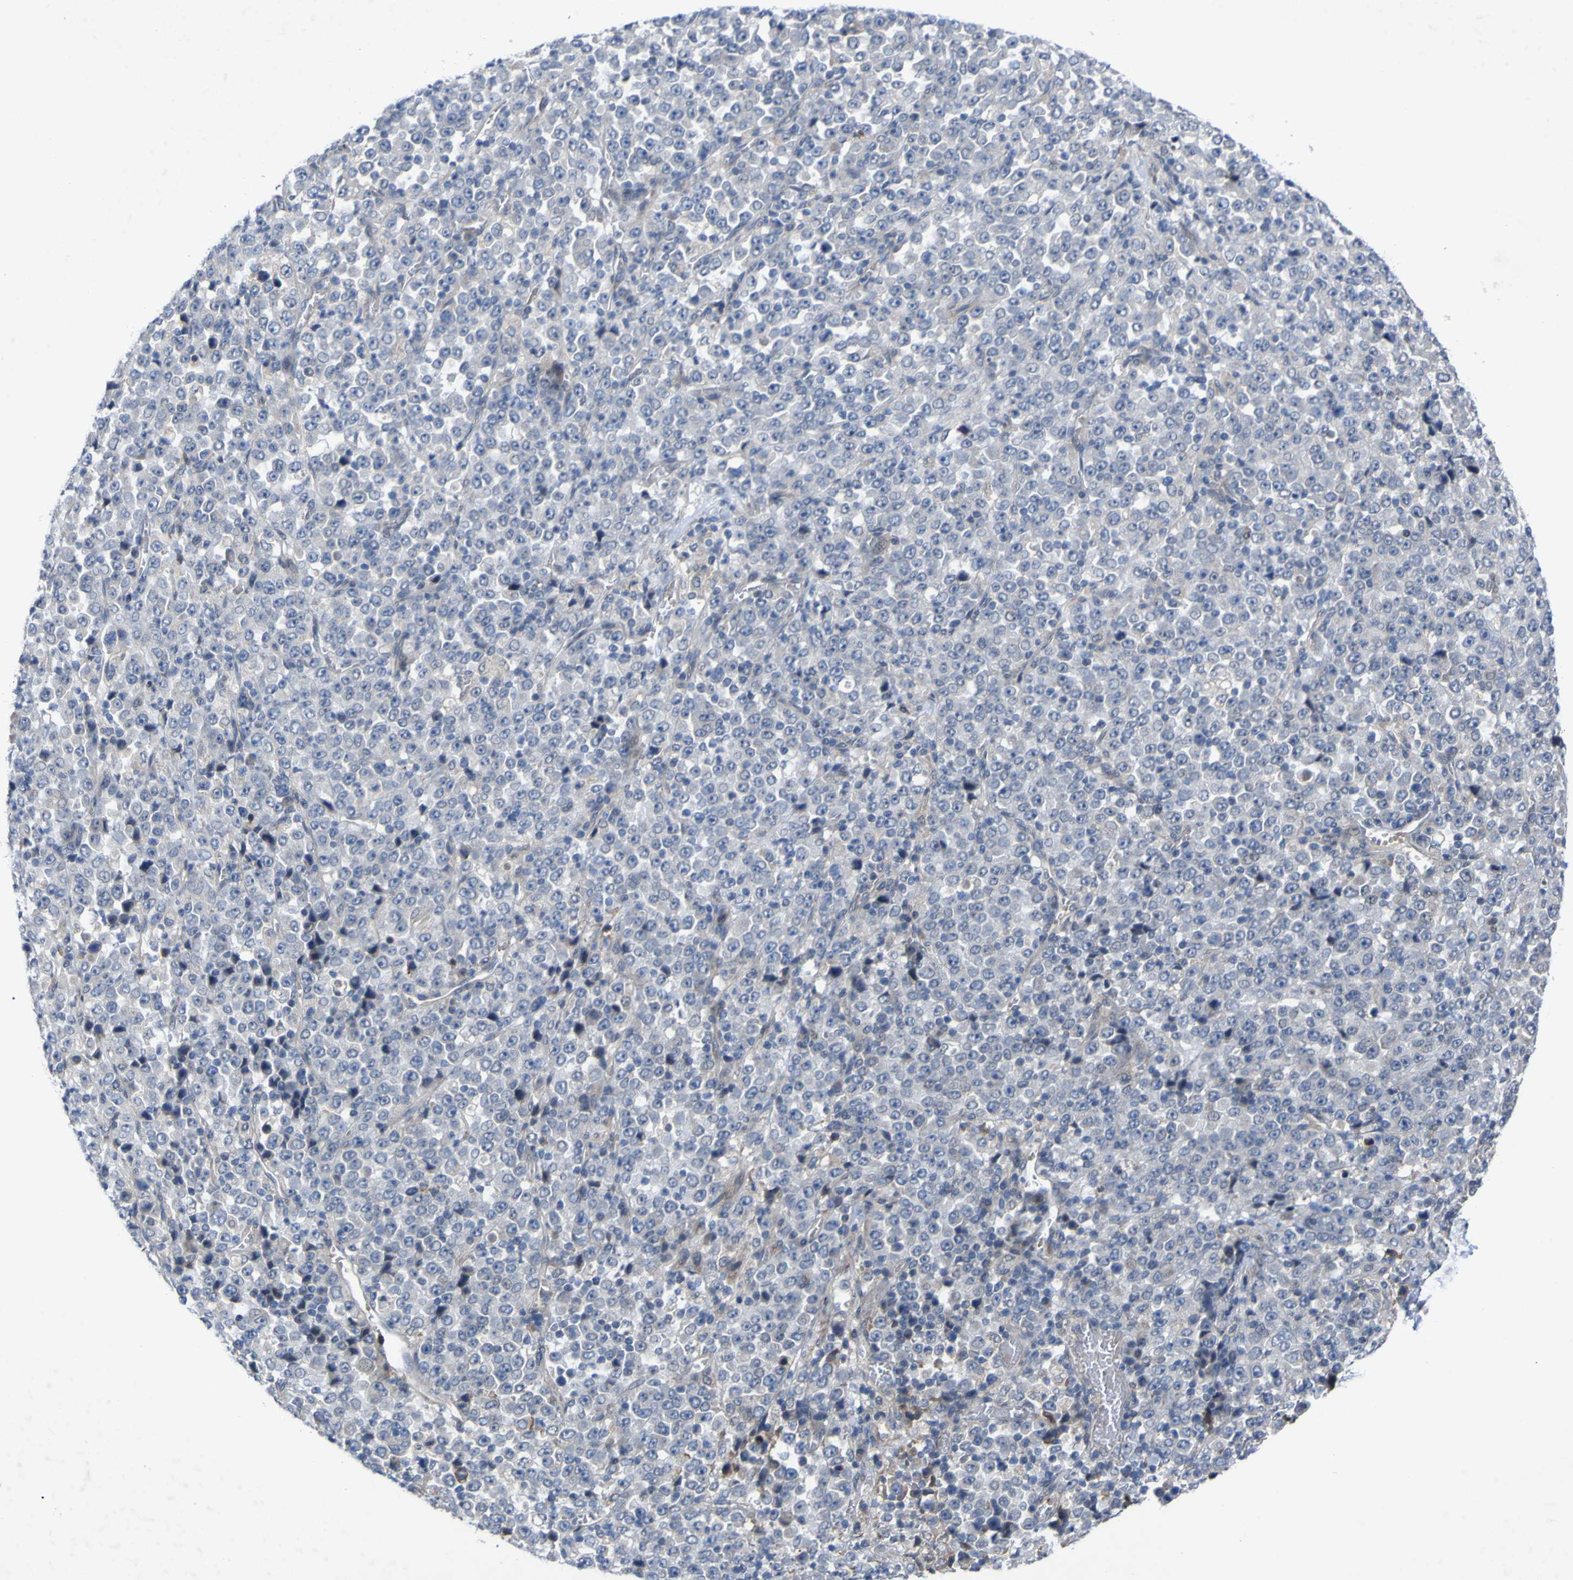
{"staining": {"intensity": "negative", "quantity": "none", "location": "none"}, "tissue": "stomach cancer", "cell_type": "Tumor cells", "image_type": "cancer", "snomed": [{"axis": "morphology", "description": "Normal tissue, NOS"}, {"axis": "morphology", "description": "Adenocarcinoma, NOS"}, {"axis": "topography", "description": "Stomach, upper"}, {"axis": "topography", "description": "Stomach"}], "caption": "A micrograph of human stomach cancer is negative for staining in tumor cells. Brightfield microscopy of immunohistochemistry stained with DAB (brown) and hematoxylin (blue), captured at high magnification.", "gene": "NAV1", "patient": {"sex": "male", "age": 59}}